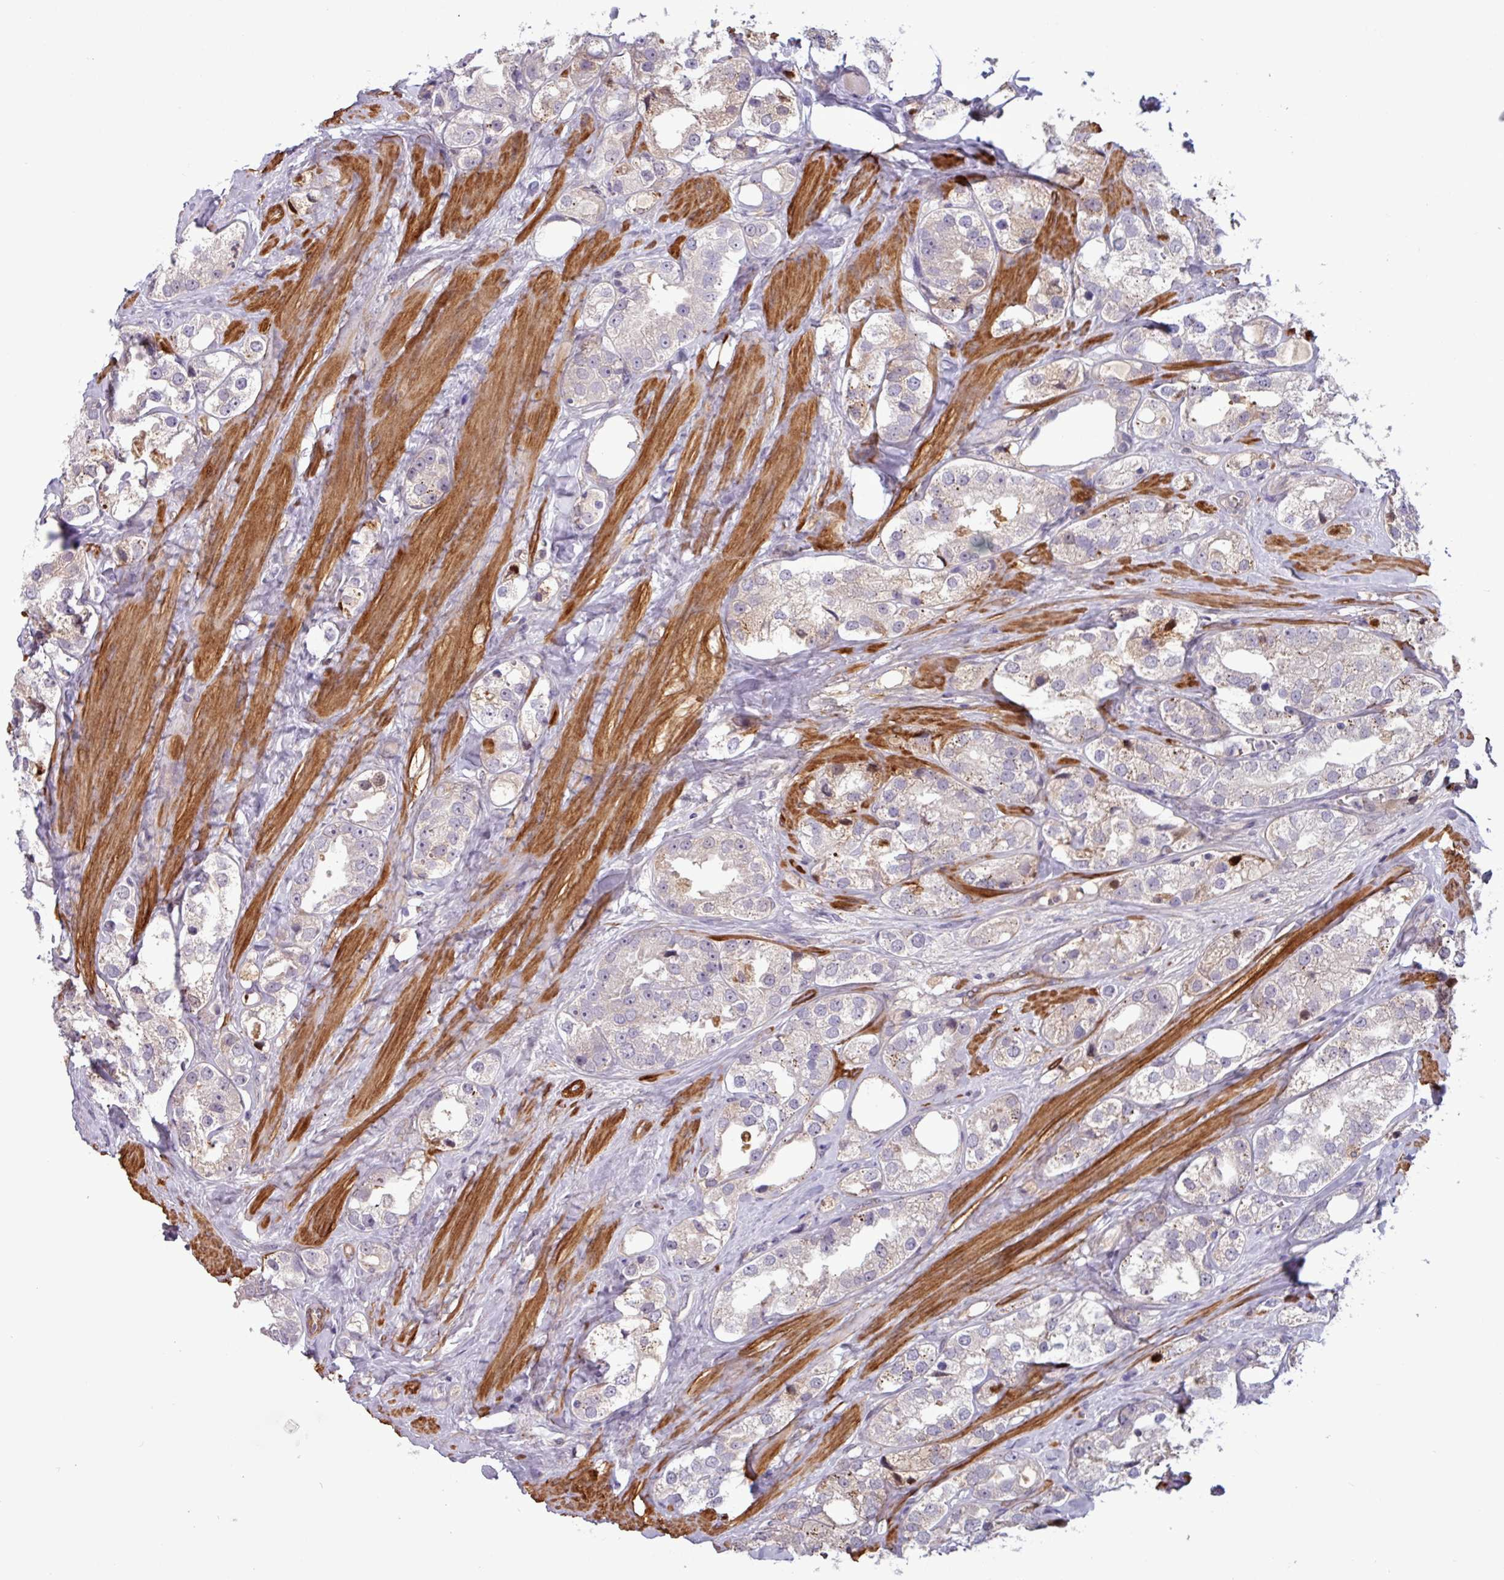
{"staining": {"intensity": "negative", "quantity": "none", "location": "none"}, "tissue": "prostate cancer", "cell_type": "Tumor cells", "image_type": "cancer", "snomed": [{"axis": "morphology", "description": "Adenocarcinoma, NOS"}, {"axis": "topography", "description": "Prostate"}], "caption": "A high-resolution histopathology image shows immunohistochemistry staining of prostate adenocarcinoma, which displays no significant staining in tumor cells. (DAB IHC, high magnification).", "gene": "PCED1A", "patient": {"sex": "male", "age": 79}}